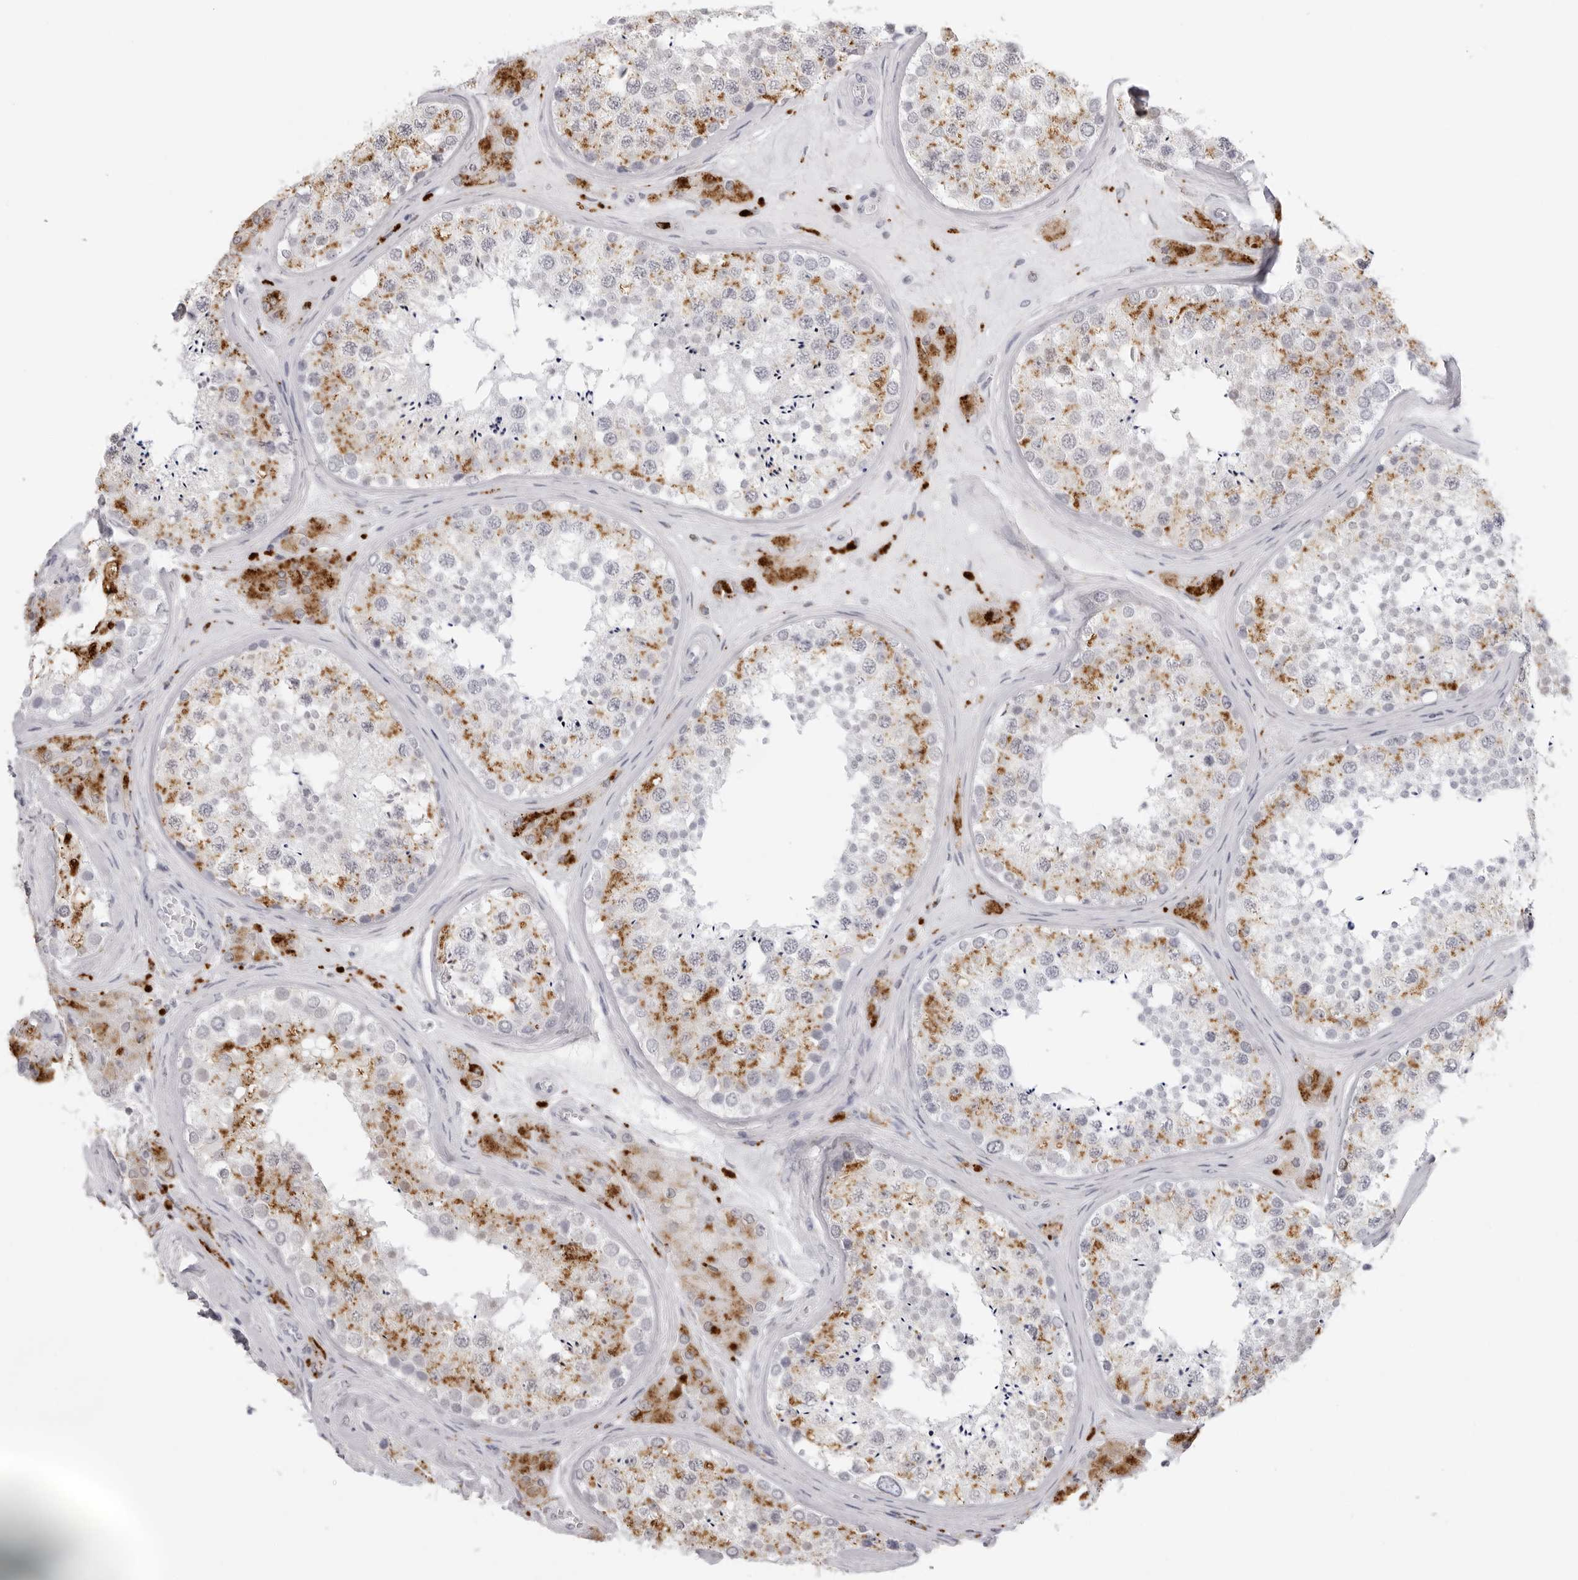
{"staining": {"intensity": "moderate", "quantity": "25%-75%", "location": "cytoplasmic/membranous"}, "tissue": "testis", "cell_type": "Cells in seminiferous ducts", "image_type": "normal", "snomed": [{"axis": "morphology", "description": "Normal tissue, NOS"}, {"axis": "topography", "description": "Testis"}], "caption": "Immunohistochemical staining of normal human testis demonstrates moderate cytoplasmic/membranous protein expression in approximately 25%-75% of cells in seminiferous ducts. (IHC, brightfield microscopy, high magnification).", "gene": "IL25", "patient": {"sex": "male", "age": 46}}